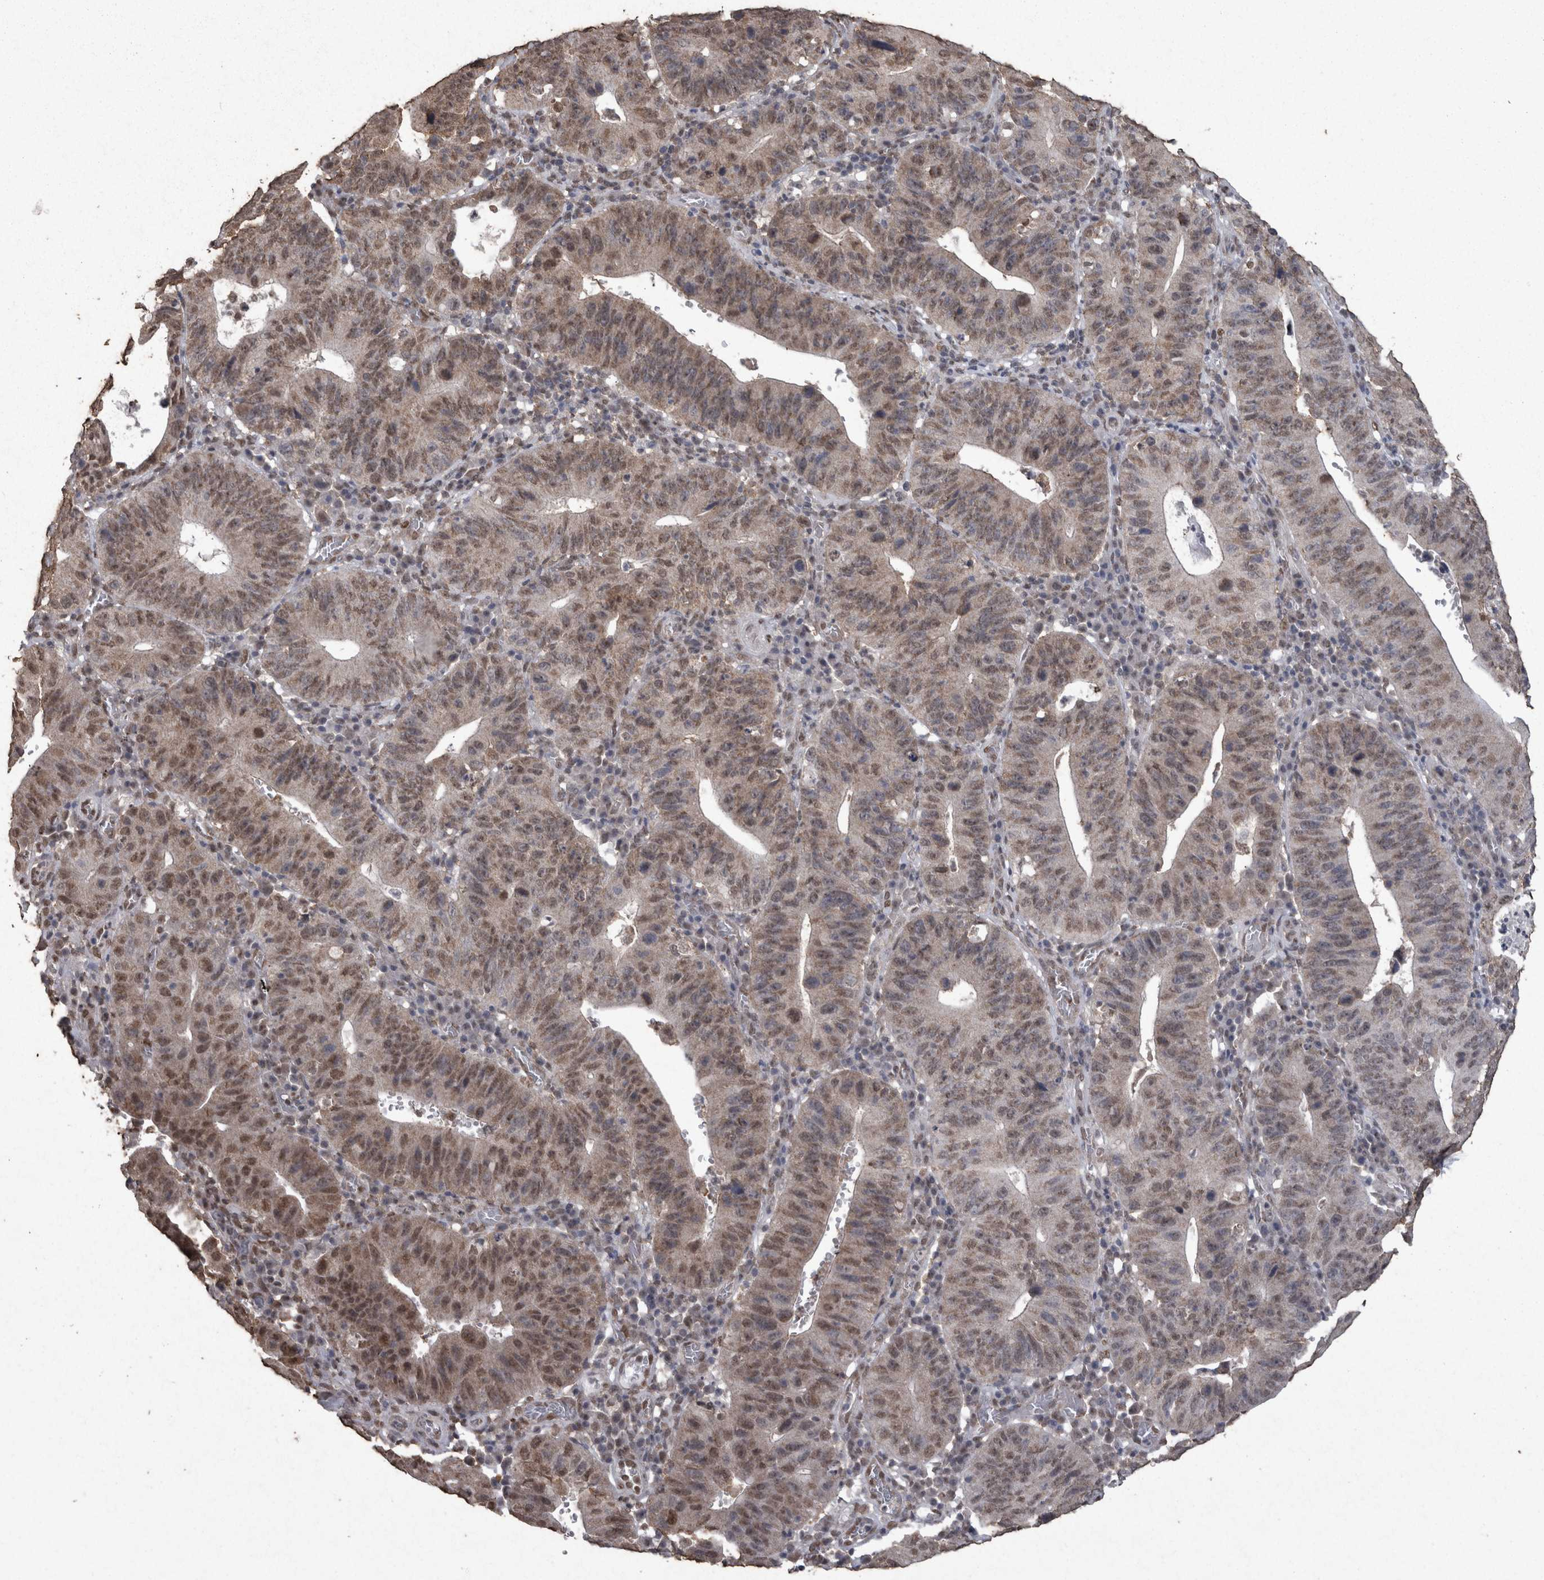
{"staining": {"intensity": "weak", "quantity": ">75%", "location": "cytoplasmic/membranous,nuclear"}, "tissue": "stomach cancer", "cell_type": "Tumor cells", "image_type": "cancer", "snomed": [{"axis": "morphology", "description": "Adenocarcinoma, NOS"}, {"axis": "topography", "description": "Stomach"}], "caption": "Immunohistochemical staining of adenocarcinoma (stomach) demonstrates weak cytoplasmic/membranous and nuclear protein expression in about >75% of tumor cells.", "gene": "SMAD7", "patient": {"sex": "male", "age": 59}}